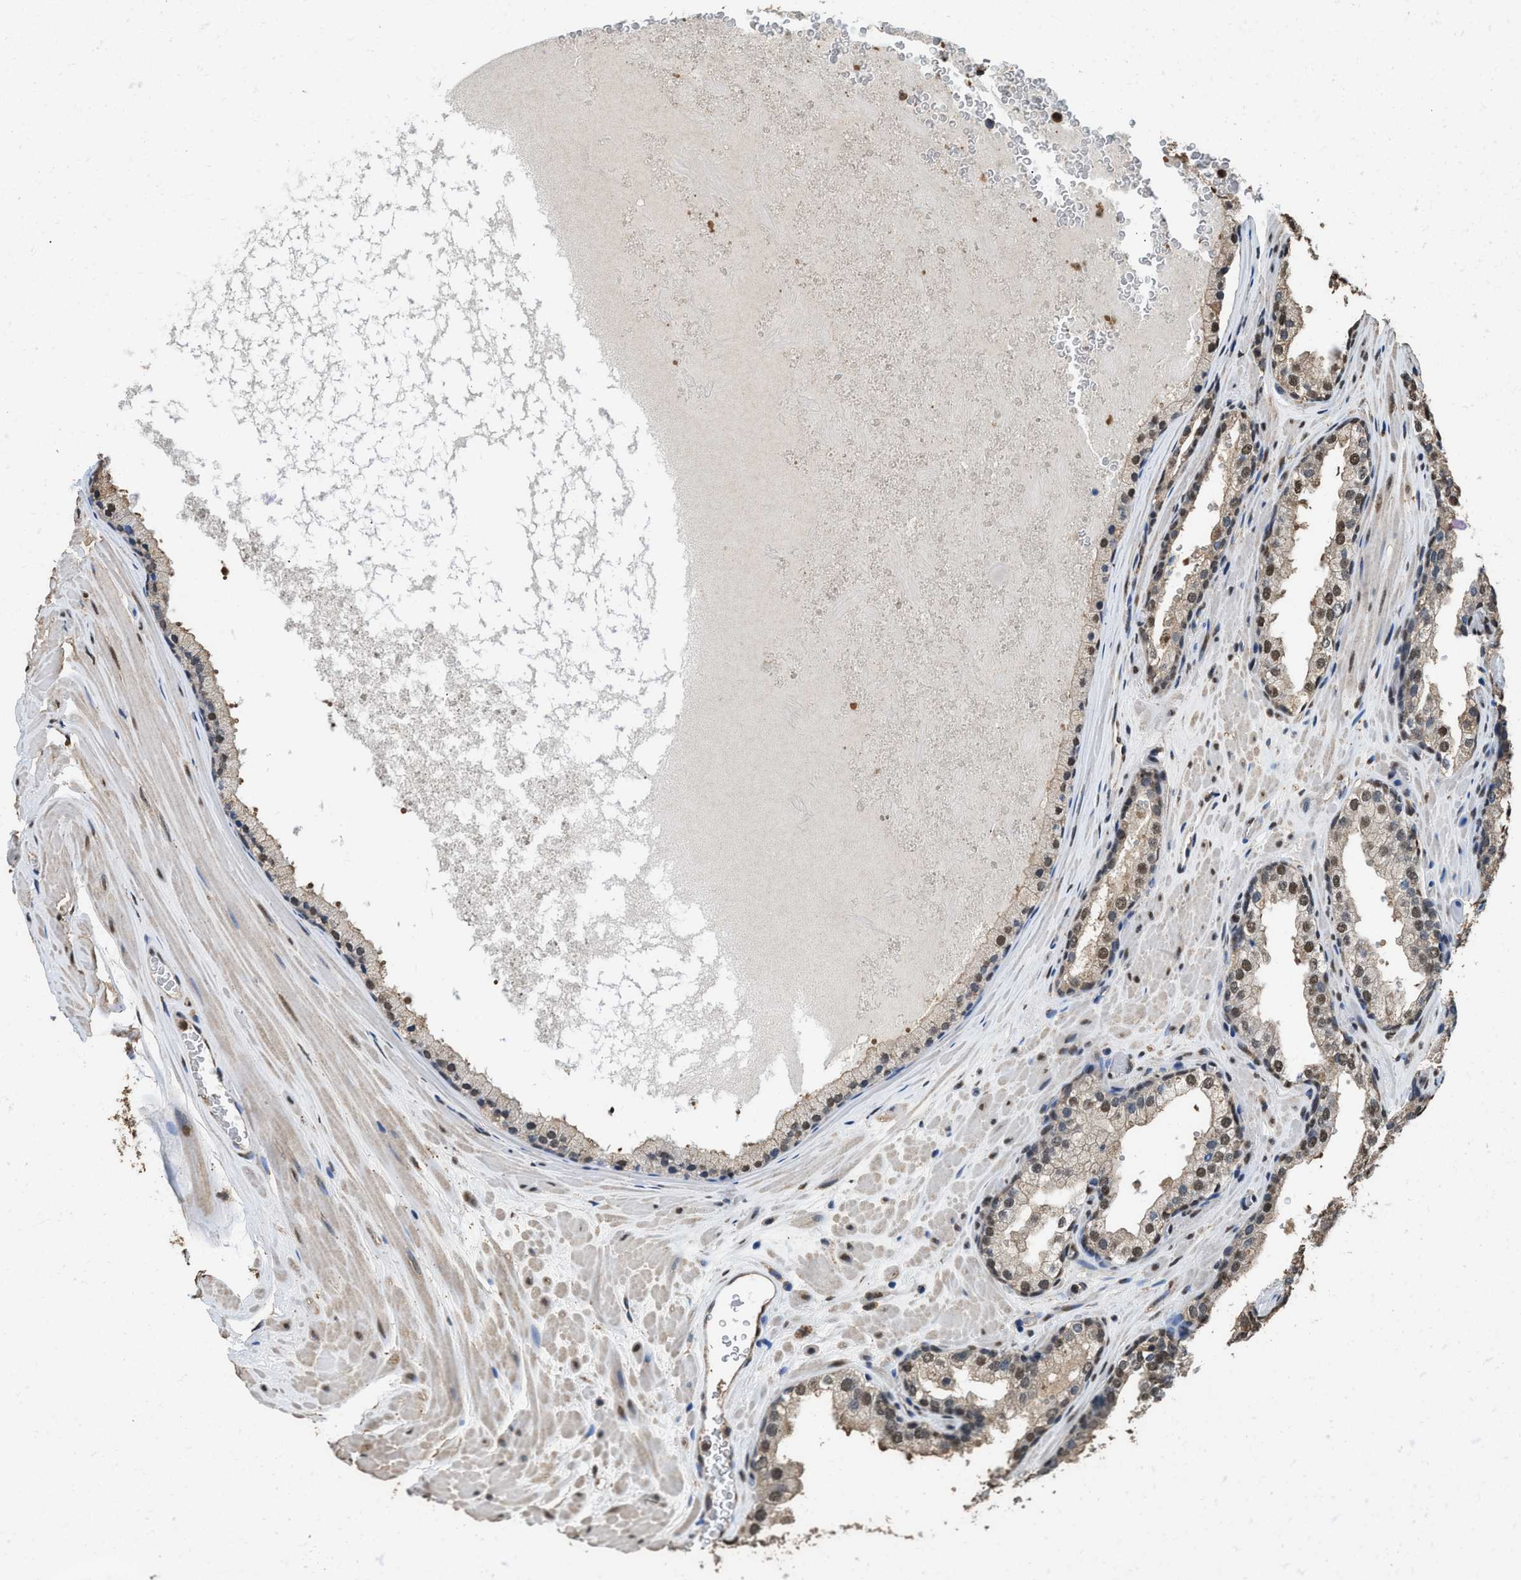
{"staining": {"intensity": "moderate", "quantity": ">75%", "location": "cytoplasmic/membranous,nuclear"}, "tissue": "prostate cancer", "cell_type": "Tumor cells", "image_type": "cancer", "snomed": [{"axis": "morphology", "description": "Adenocarcinoma, High grade"}, {"axis": "topography", "description": "Prostate"}], "caption": "Prostate cancer stained for a protein exhibits moderate cytoplasmic/membranous and nuclear positivity in tumor cells.", "gene": "GAPDH", "patient": {"sex": "male", "age": 60}}